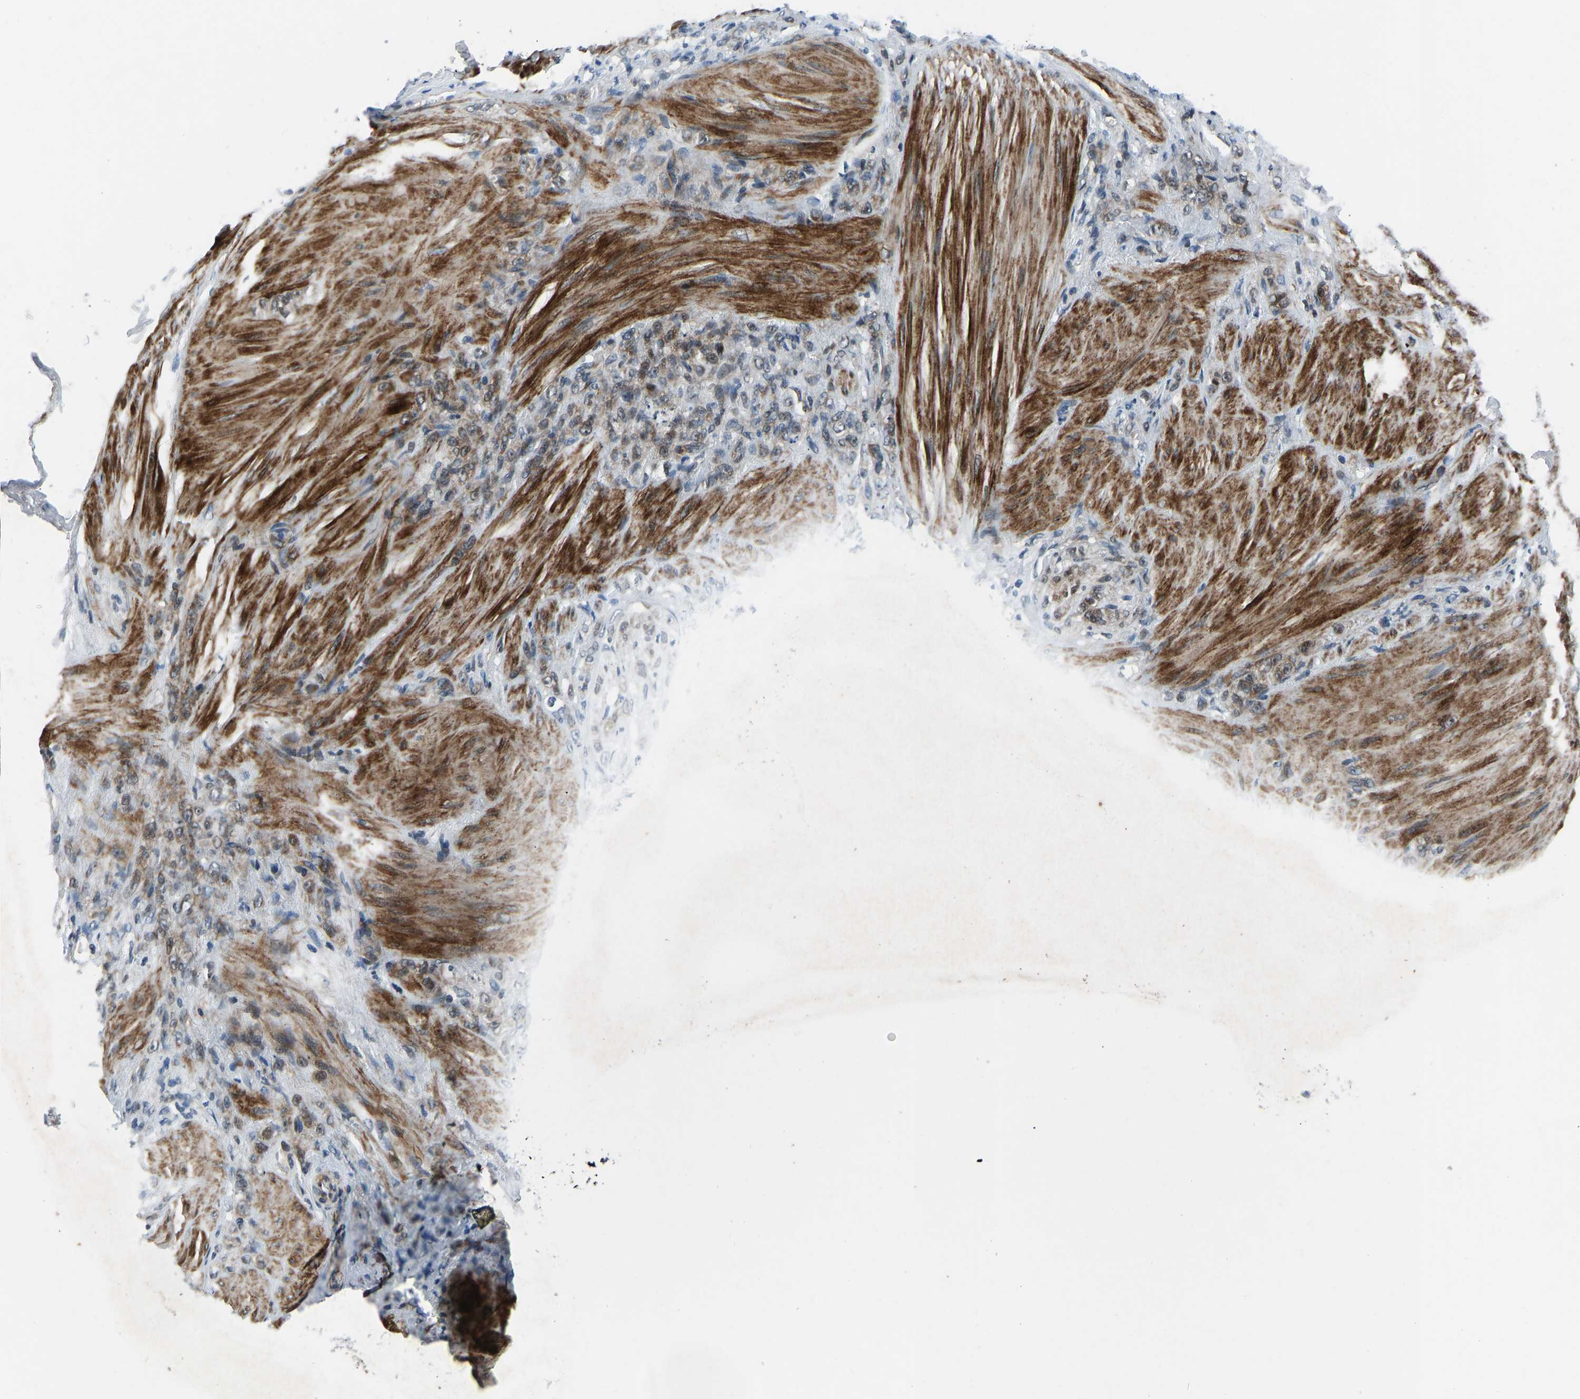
{"staining": {"intensity": "moderate", "quantity": ">75%", "location": "cytoplasmic/membranous"}, "tissue": "stomach cancer", "cell_type": "Tumor cells", "image_type": "cancer", "snomed": [{"axis": "morphology", "description": "Normal tissue, NOS"}, {"axis": "morphology", "description": "Adenocarcinoma, NOS"}, {"axis": "topography", "description": "Stomach"}], "caption": "IHC image of neoplastic tissue: human stomach cancer stained using immunohistochemistry displays medium levels of moderate protein expression localized specifically in the cytoplasmic/membranous of tumor cells, appearing as a cytoplasmic/membranous brown color.", "gene": "RLIM", "patient": {"sex": "male", "age": 82}}